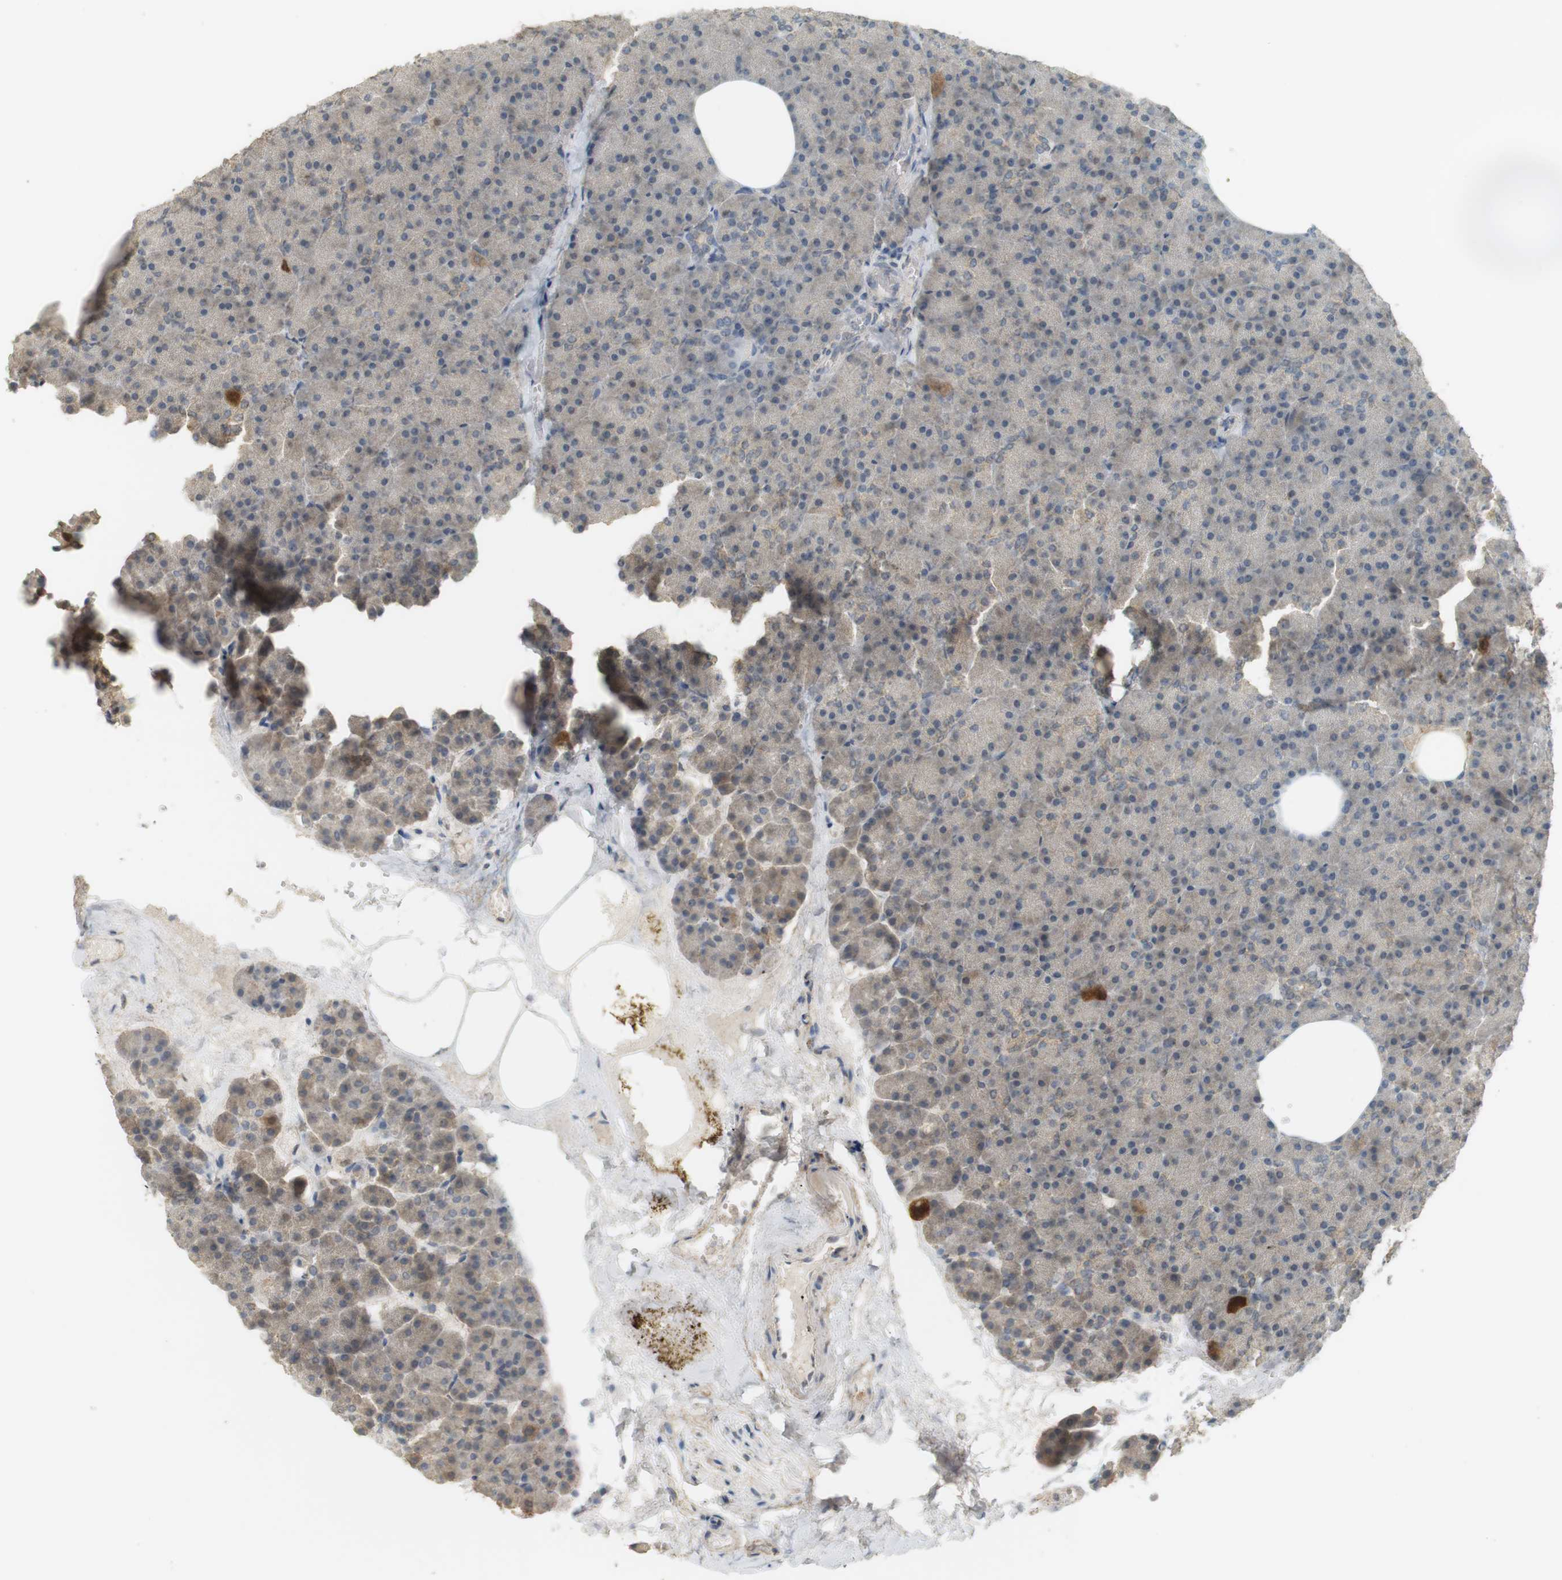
{"staining": {"intensity": "strong", "quantity": "<25%", "location": "cytoplasmic/membranous"}, "tissue": "pancreas", "cell_type": "Exocrine glandular cells", "image_type": "normal", "snomed": [{"axis": "morphology", "description": "Normal tissue, NOS"}, {"axis": "topography", "description": "Pancreas"}], "caption": "Immunohistochemical staining of benign human pancreas displays strong cytoplasmic/membranous protein positivity in about <25% of exocrine glandular cells.", "gene": "TTK", "patient": {"sex": "female", "age": 35}}